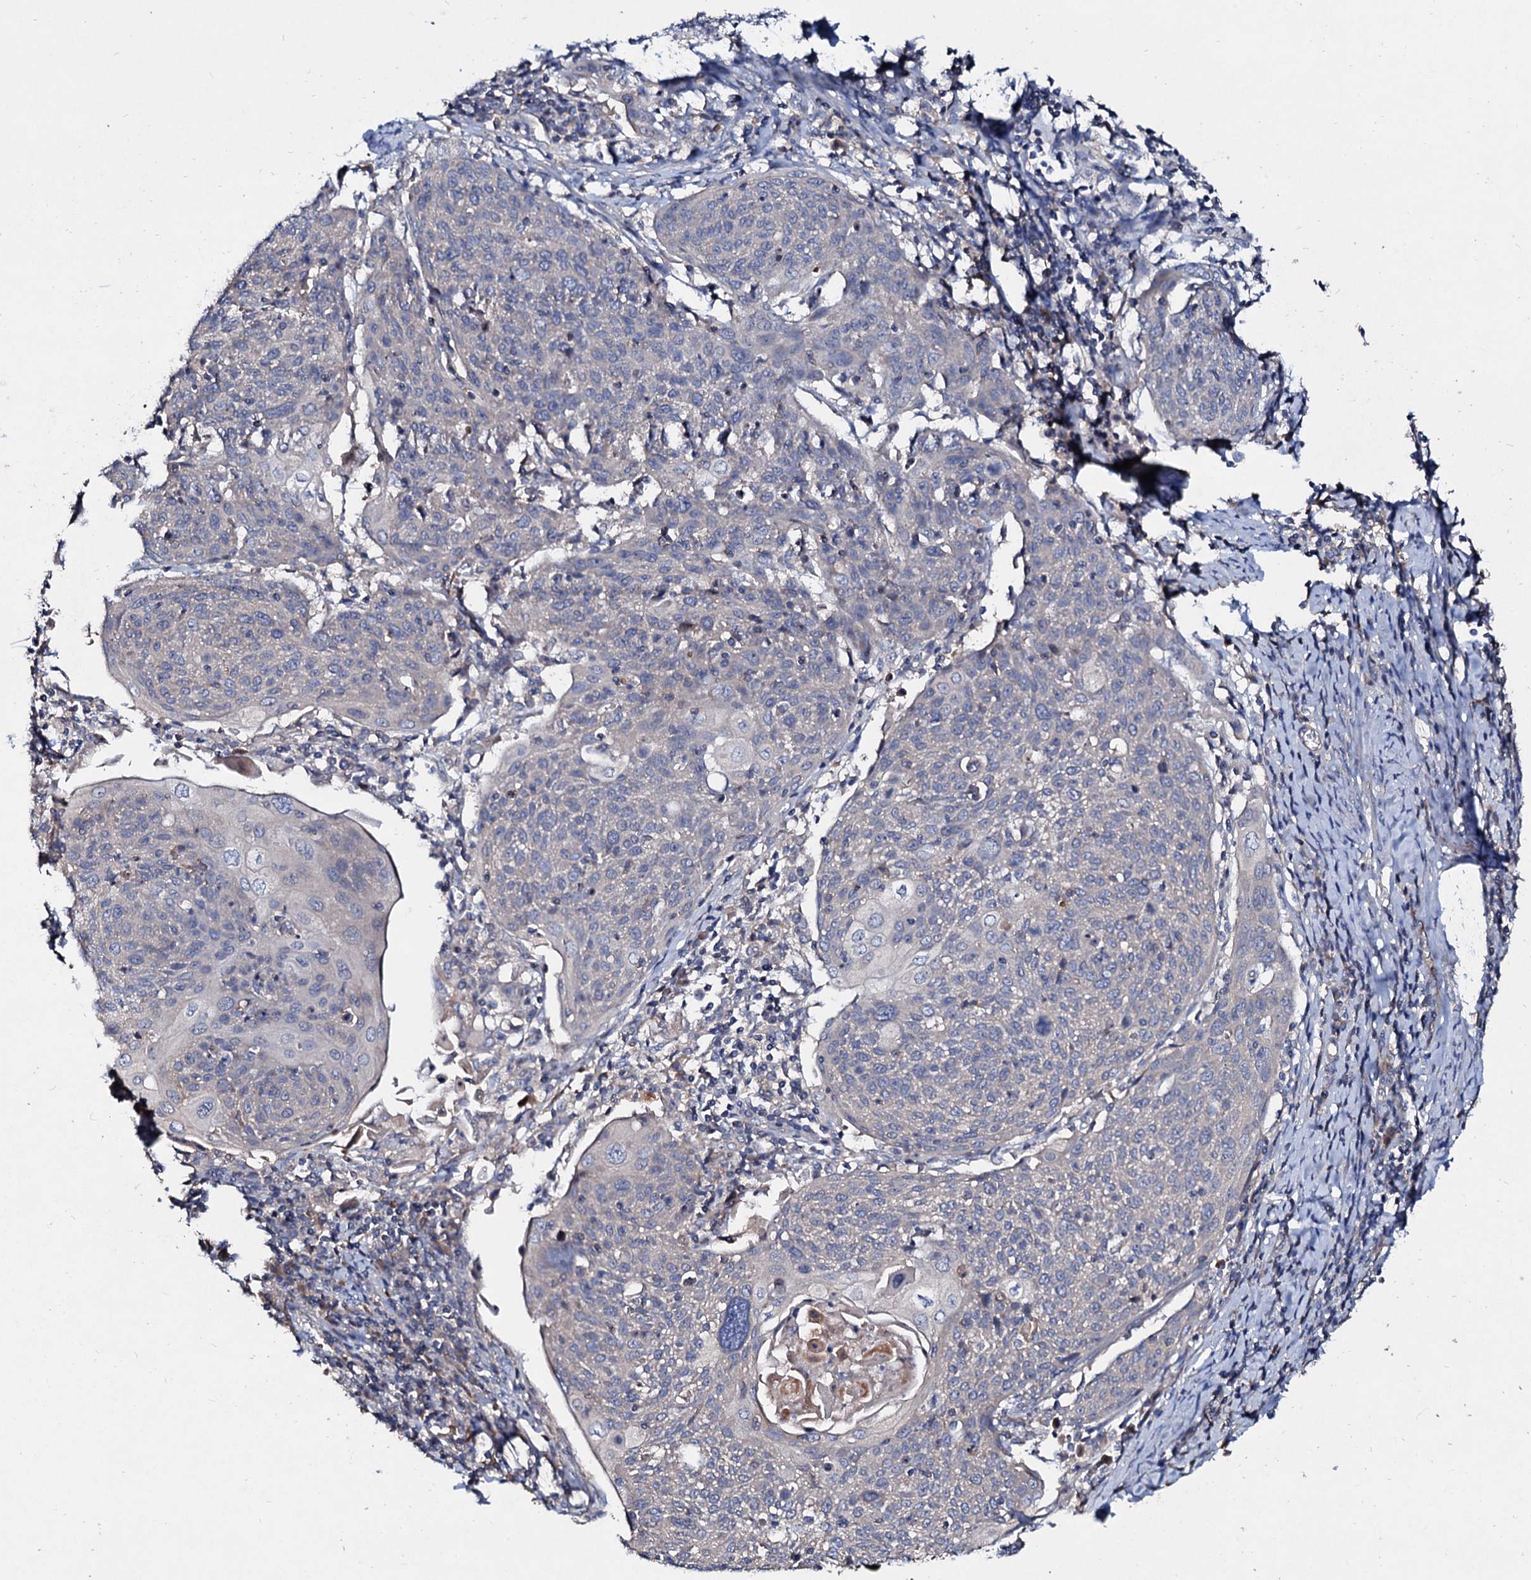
{"staining": {"intensity": "negative", "quantity": "none", "location": "none"}, "tissue": "cervical cancer", "cell_type": "Tumor cells", "image_type": "cancer", "snomed": [{"axis": "morphology", "description": "Squamous cell carcinoma, NOS"}, {"axis": "topography", "description": "Cervix"}], "caption": "Cervical cancer was stained to show a protein in brown. There is no significant staining in tumor cells. (Brightfield microscopy of DAB (3,3'-diaminobenzidine) immunohistochemistry at high magnification).", "gene": "FIBIN", "patient": {"sex": "female", "age": 67}}